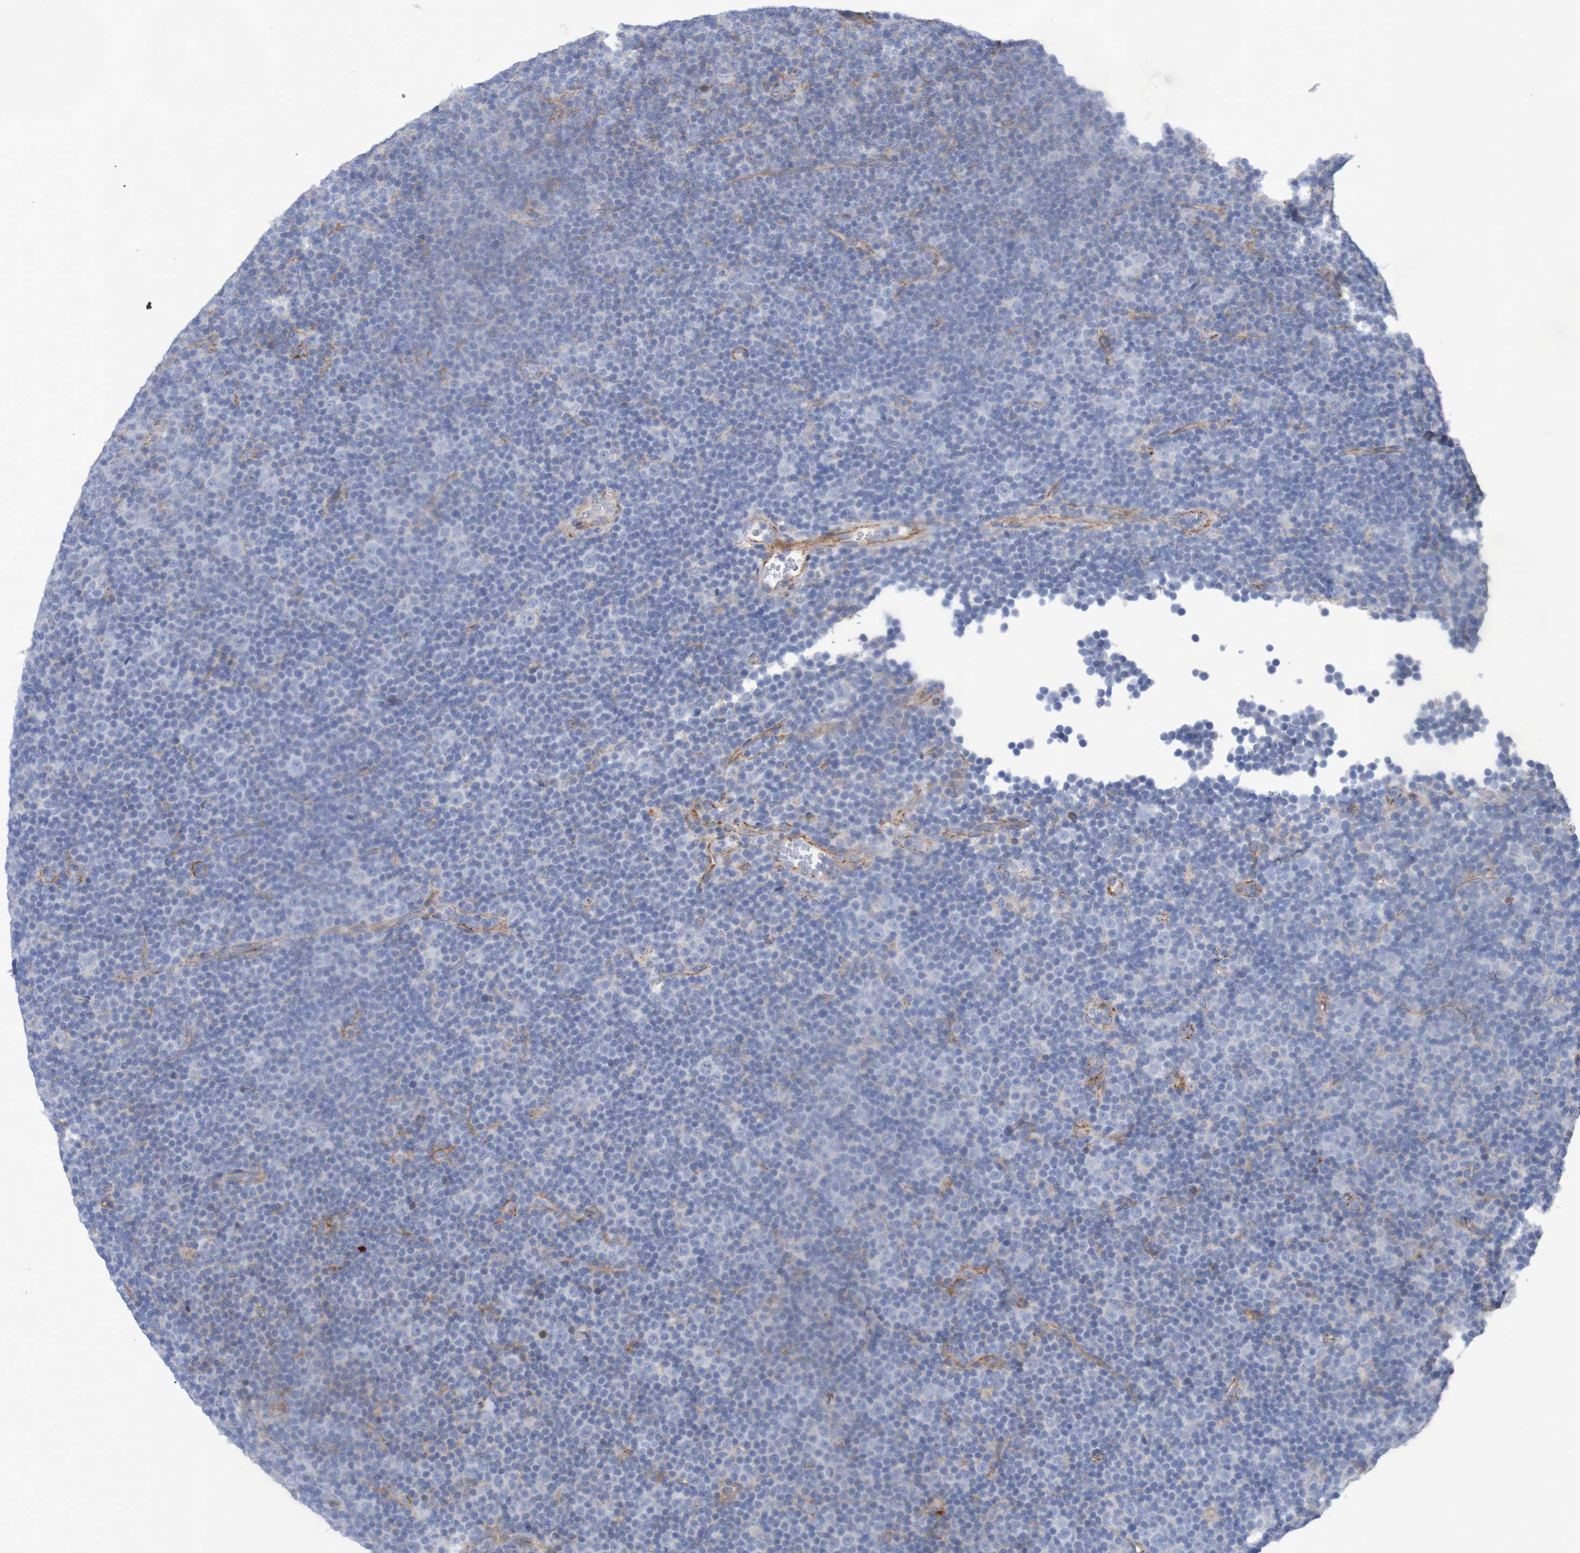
{"staining": {"intensity": "negative", "quantity": "none", "location": "none"}, "tissue": "lymphoma", "cell_type": "Tumor cells", "image_type": "cancer", "snomed": [{"axis": "morphology", "description": "Malignant lymphoma, non-Hodgkin's type, Low grade"}, {"axis": "topography", "description": "Lymph node"}], "caption": "A histopathology image of lymphoma stained for a protein exhibits no brown staining in tumor cells.", "gene": "NECTIN2", "patient": {"sex": "female", "age": 67}}